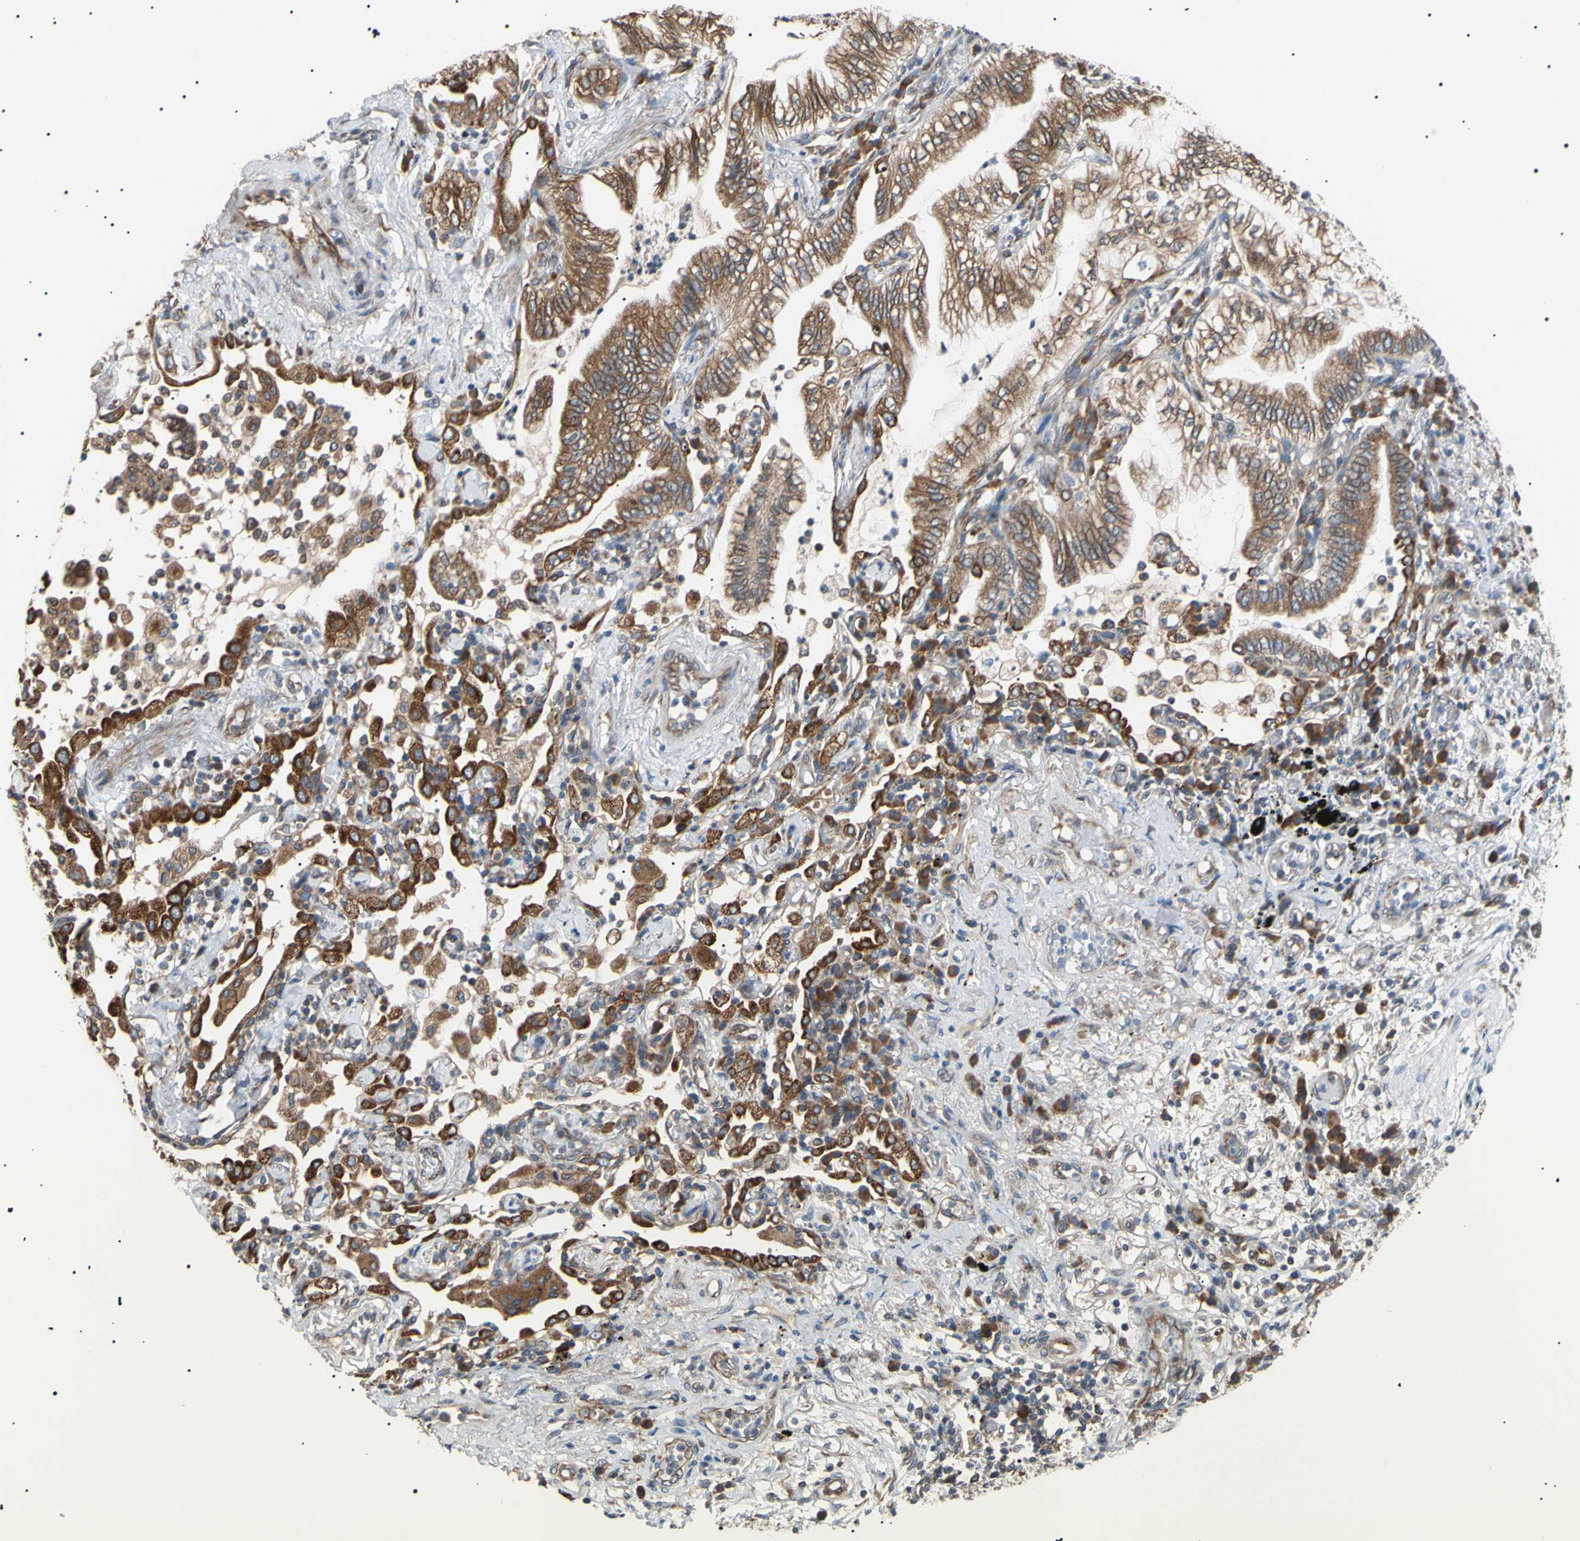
{"staining": {"intensity": "moderate", "quantity": ">75%", "location": "cytoplasmic/membranous"}, "tissue": "lung cancer", "cell_type": "Tumor cells", "image_type": "cancer", "snomed": [{"axis": "morphology", "description": "Normal tissue, NOS"}, {"axis": "morphology", "description": "Adenocarcinoma, NOS"}, {"axis": "topography", "description": "Bronchus"}, {"axis": "topography", "description": "Lung"}], "caption": "Lung cancer tissue shows moderate cytoplasmic/membranous positivity in approximately >75% of tumor cells, visualized by immunohistochemistry. (IHC, brightfield microscopy, high magnification).", "gene": "VAPA", "patient": {"sex": "female", "age": 70}}